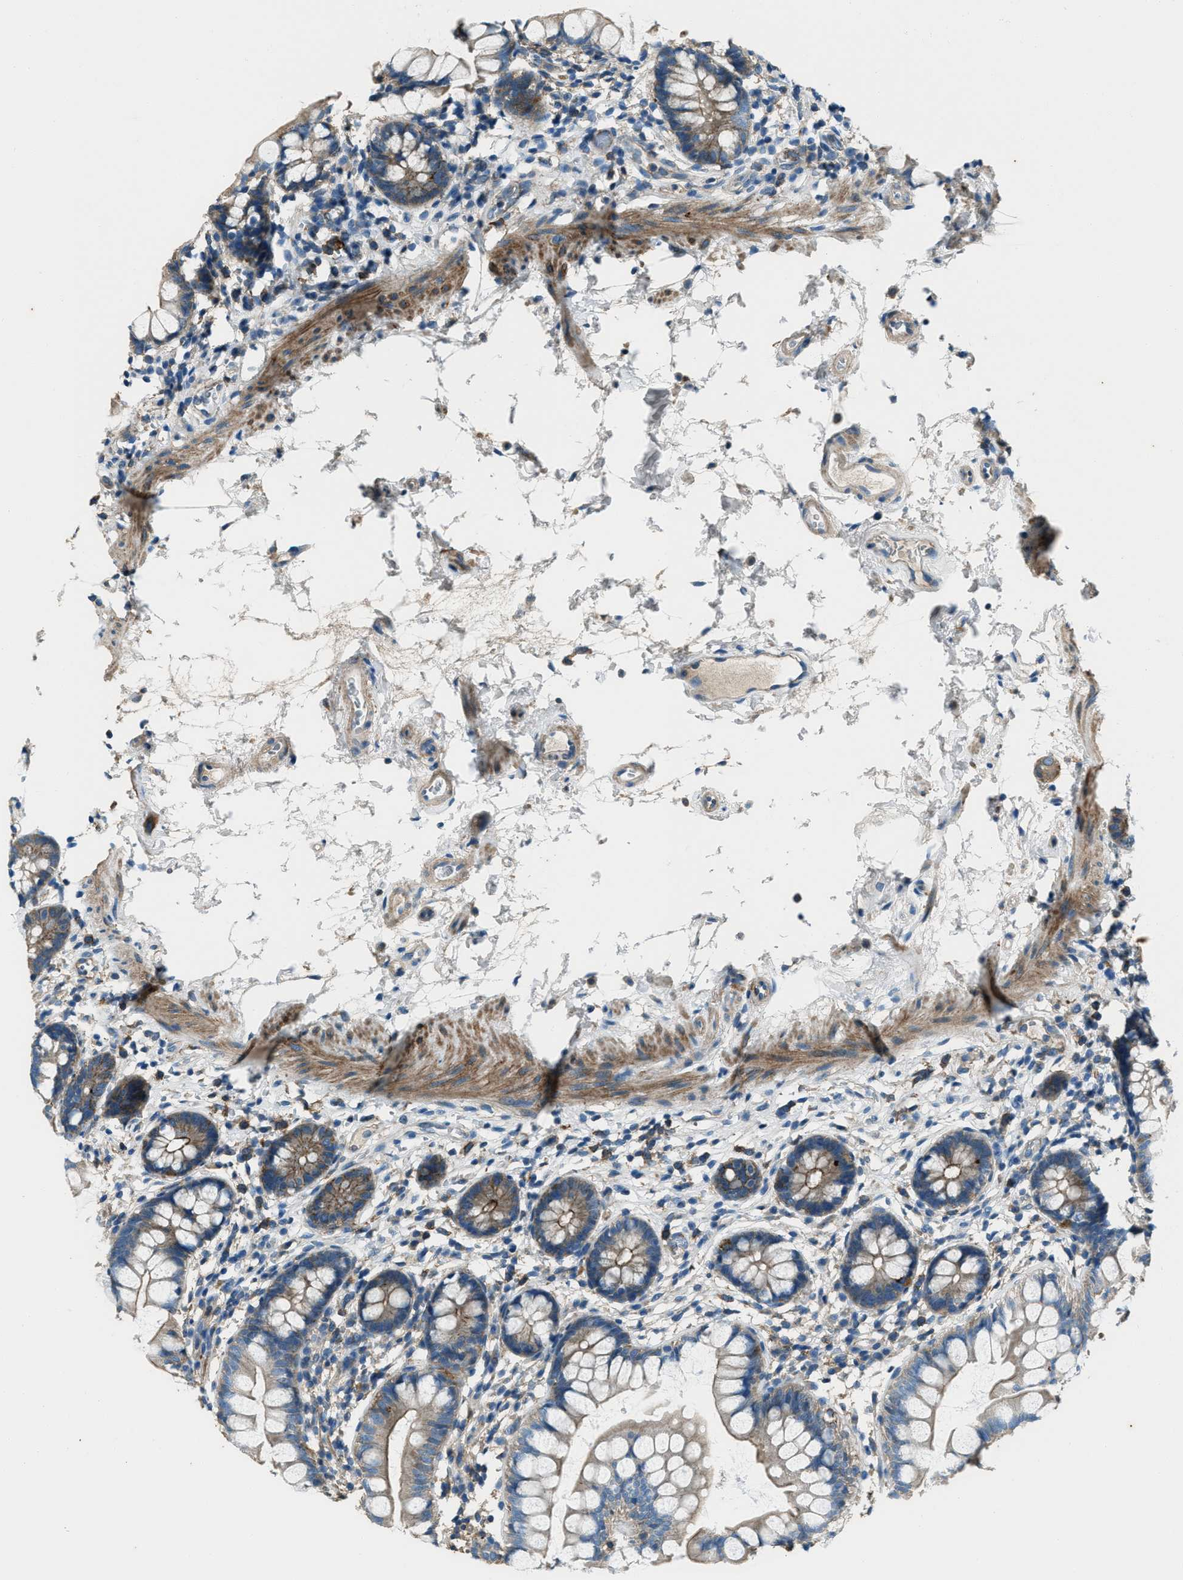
{"staining": {"intensity": "moderate", "quantity": "25%-75%", "location": "cytoplasmic/membranous"}, "tissue": "small intestine", "cell_type": "Glandular cells", "image_type": "normal", "snomed": [{"axis": "morphology", "description": "Normal tissue, NOS"}, {"axis": "topography", "description": "Small intestine"}], "caption": "Protein staining displays moderate cytoplasmic/membranous staining in about 25%-75% of glandular cells in benign small intestine. The staining is performed using DAB (3,3'-diaminobenzidine) brown chromogen to label protein expression. The nuclei are counter-stained blue using hematoxylin.", "gene": "SVIL", "patient": {"sex": "female", "age": 84}}